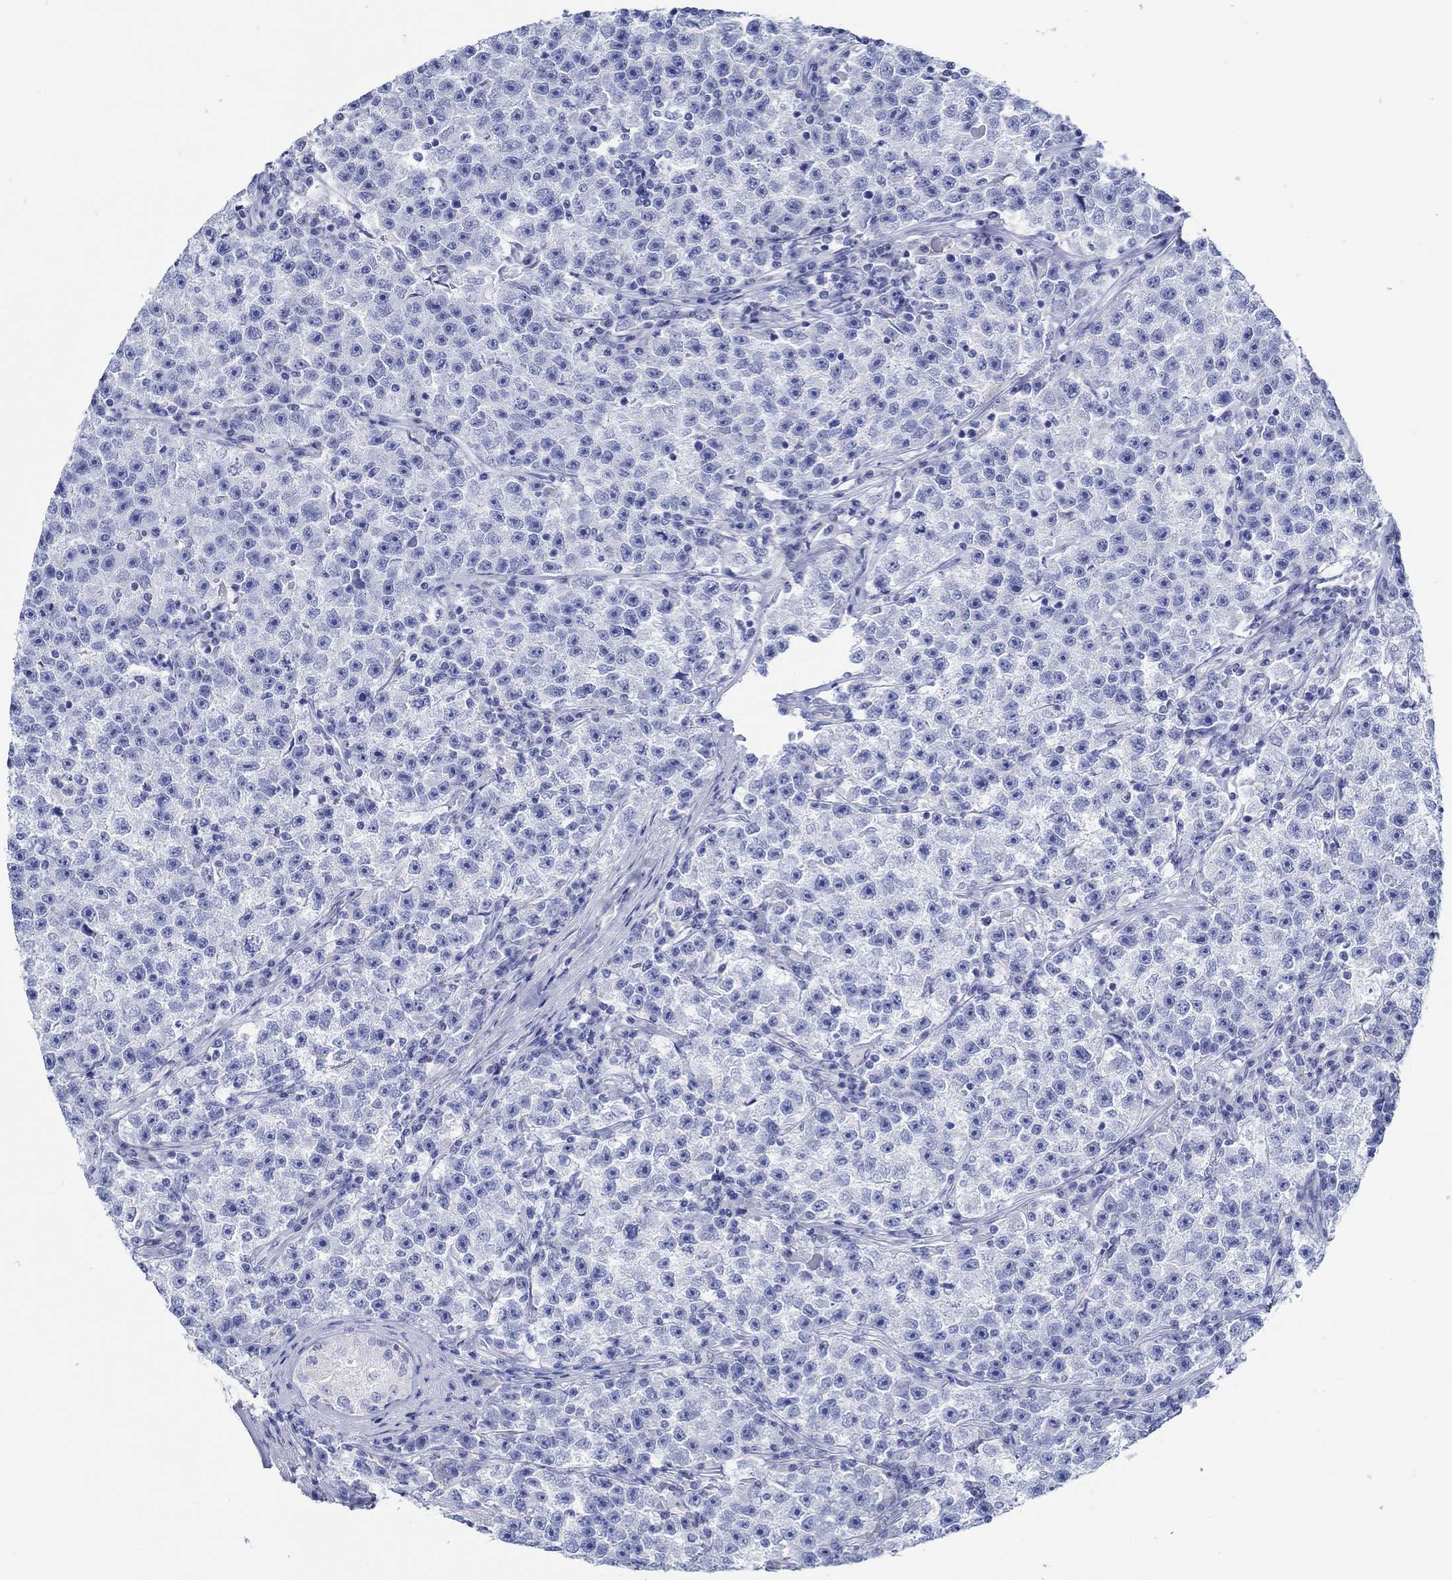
{"staining": {"intensity": "negative", "quantity": "none", "location": "none"}, "tissue": "testis cancer", "cell_type": "Tumor cells", "image_type": "cancer", "snomed": [{"axis": "morphology", "description": "Seminoma, NOS"}, {"axis": "topography", "description": "Testis"}], "caption": "High magnification brightfield microscopy of testis cancer (seminoma) stained with DAB (brown) and counterstained with hematoxylin (blue): tumor cells show no significant staining.", "gene": "IGFBP6", "patient": {"sex": "male", "age": 22}}